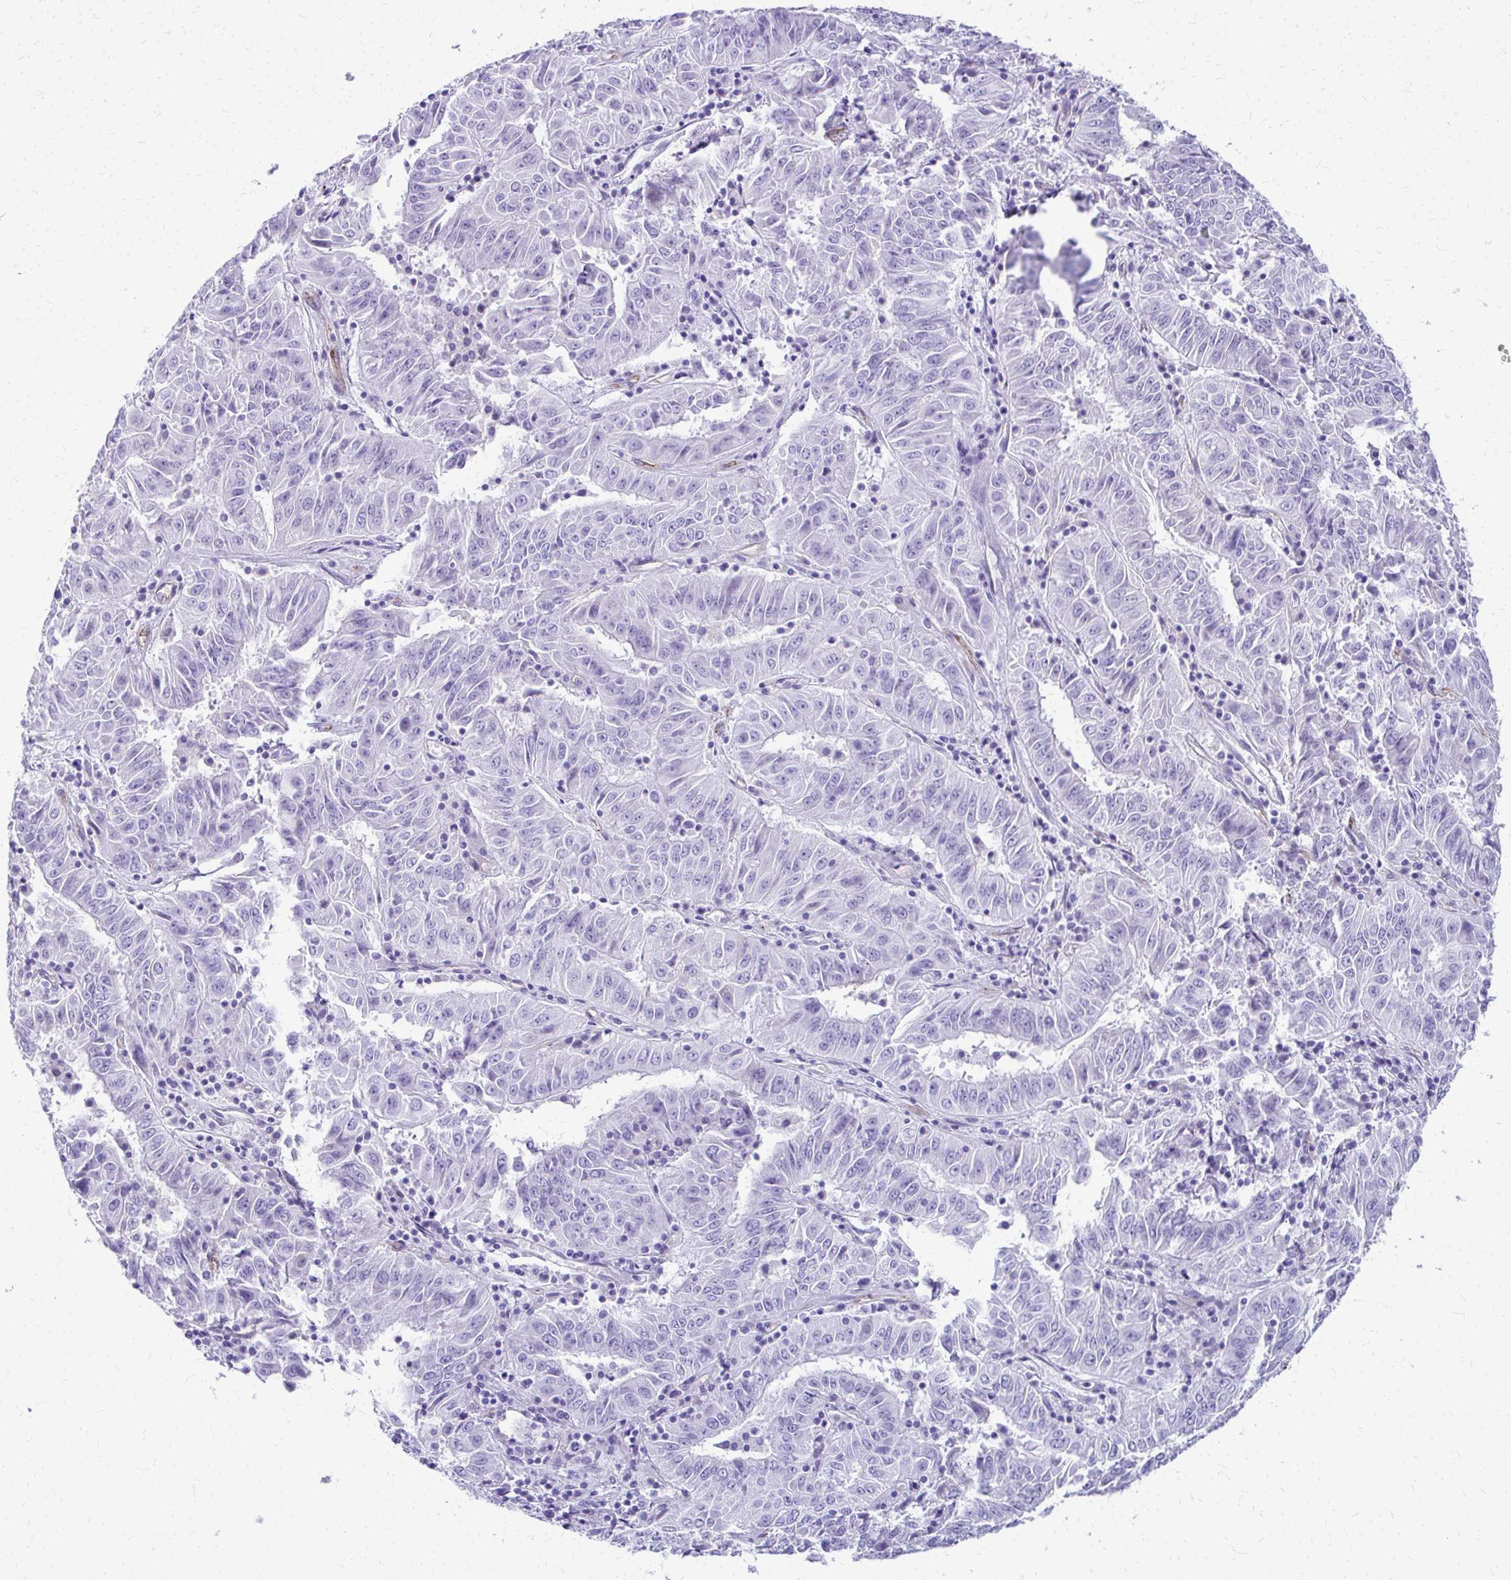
{"staining": {"intensity": "negative", "quantity": "none", "location": "none"}, "tissue": "pancreatic cancer", "cell_type": "Tumor cells", "image_type": "cancer", "snomed": [{"axis": "morphology", "description": "Adenocarcinoma, NOS"}, {"axis": "topography", "description": "Pancreas"}], "caption": "Tumor cells show no significant expression in pancreatic cancer. Nuclei are stained in blue.", "gene": "TPSG1", "patient": {"sex": "male", "age": 63}}